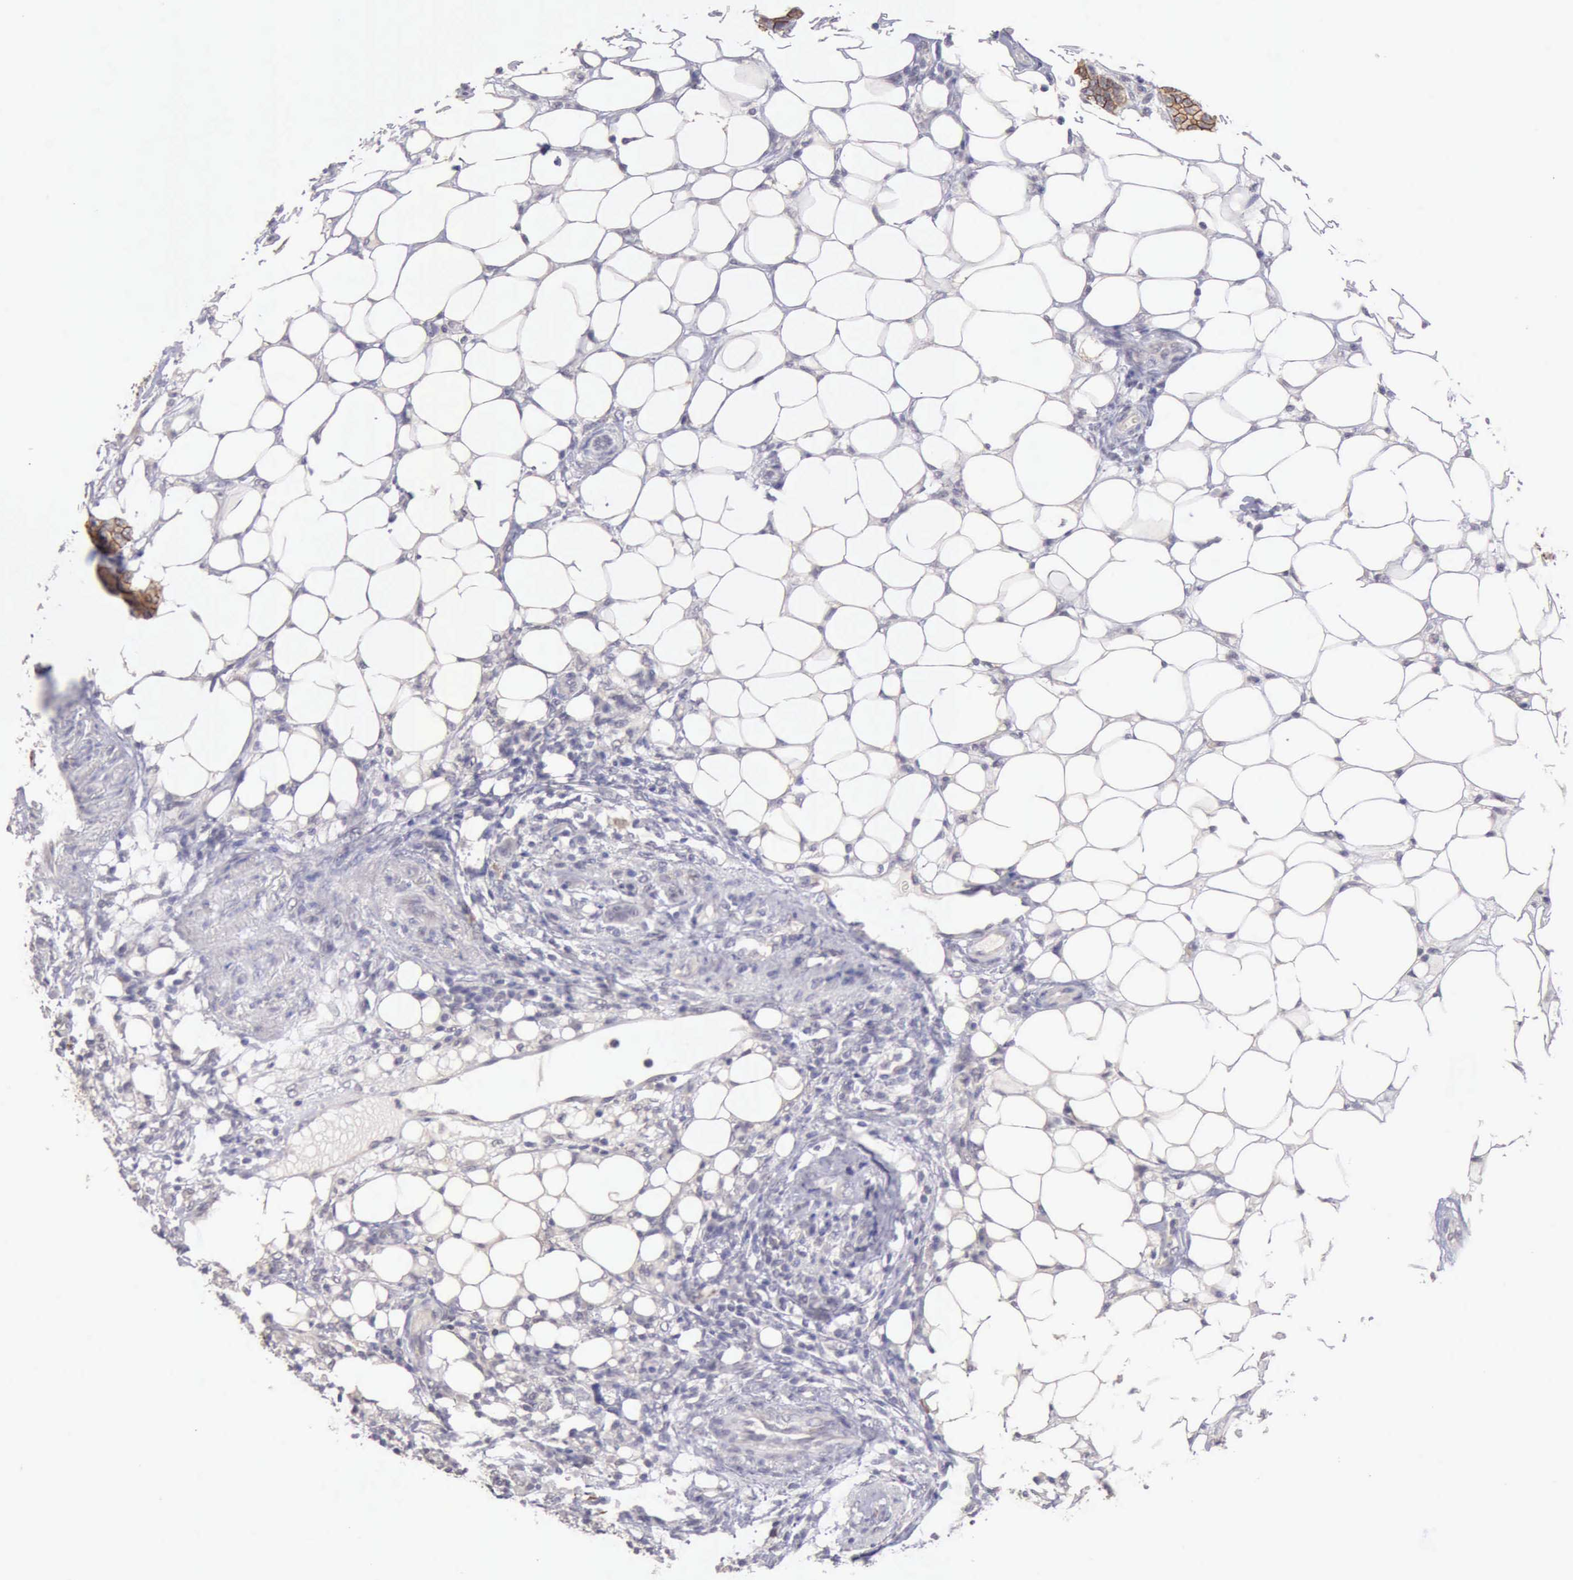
{"staining": {"intensity": "negative", "quantity": "none", "location": "none"}, "tissue": "breast cancer", "cell_type": "Tumor cells", "image_type": "cancer", "snomed": [{"axis": "morphology", "description": "Duct carcinoma"}, {"axis": "topography", "description": "Breast"}], "caption": "Tumor cells are negative for protein expression in human breast cancer (infiltrating ductal carcinoma). Nuclei are stained in blue.", "gene": "KCND1", "patient": {"sex": "female", "age": 40}}